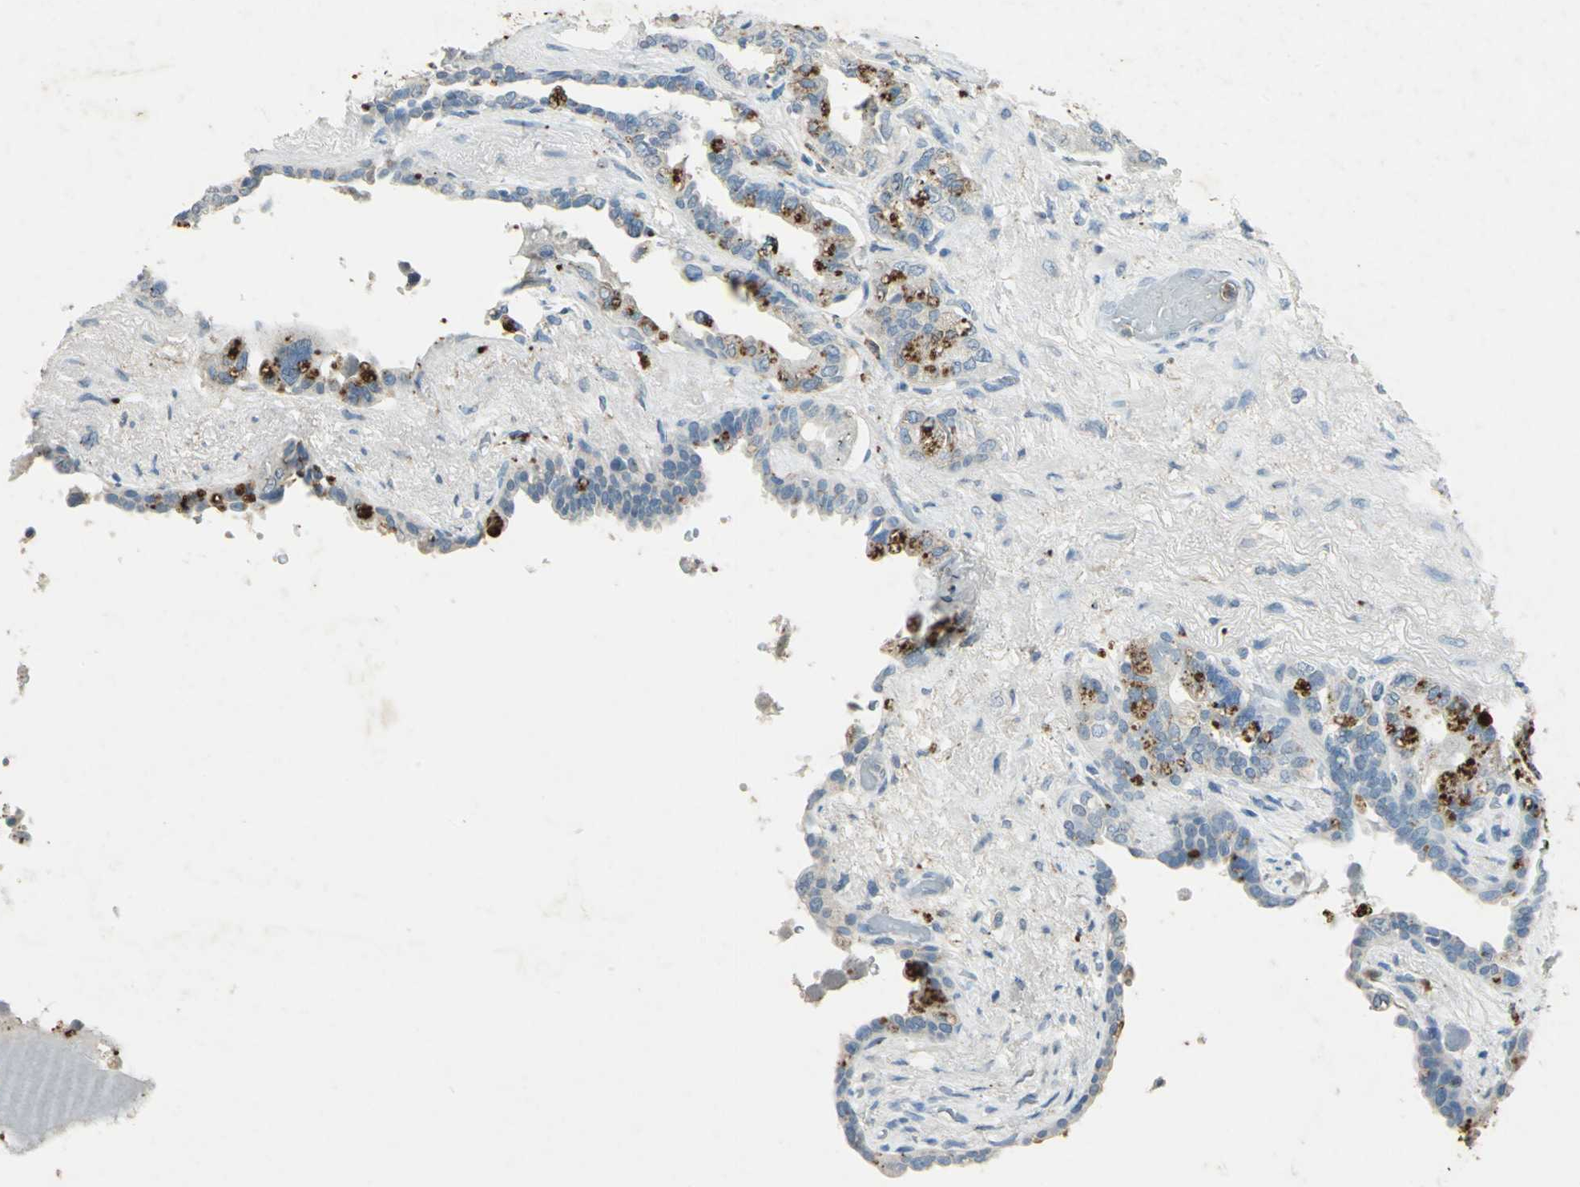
{"staining": {"intensity": "strong", "quantity": "<25%", "location": "cytoplasmic/membranous"}, "tissue": "seminal vesicle", "cell_type": "Glandular cells", "image_type": "normal", "snomed": [{"axis": "morphology", "description": "Normal tissue, NOS"}, {"axis": "topography", "description": "Seminal veicle"}], "caption": "Seminal vesicle stained for a protein (brown) reveals strong cytoplasmic/membranous positive positivity in about <25% of glandular cells.", "gene": "CAMK2B", "patient": {"sex": "male", "age": 61}}